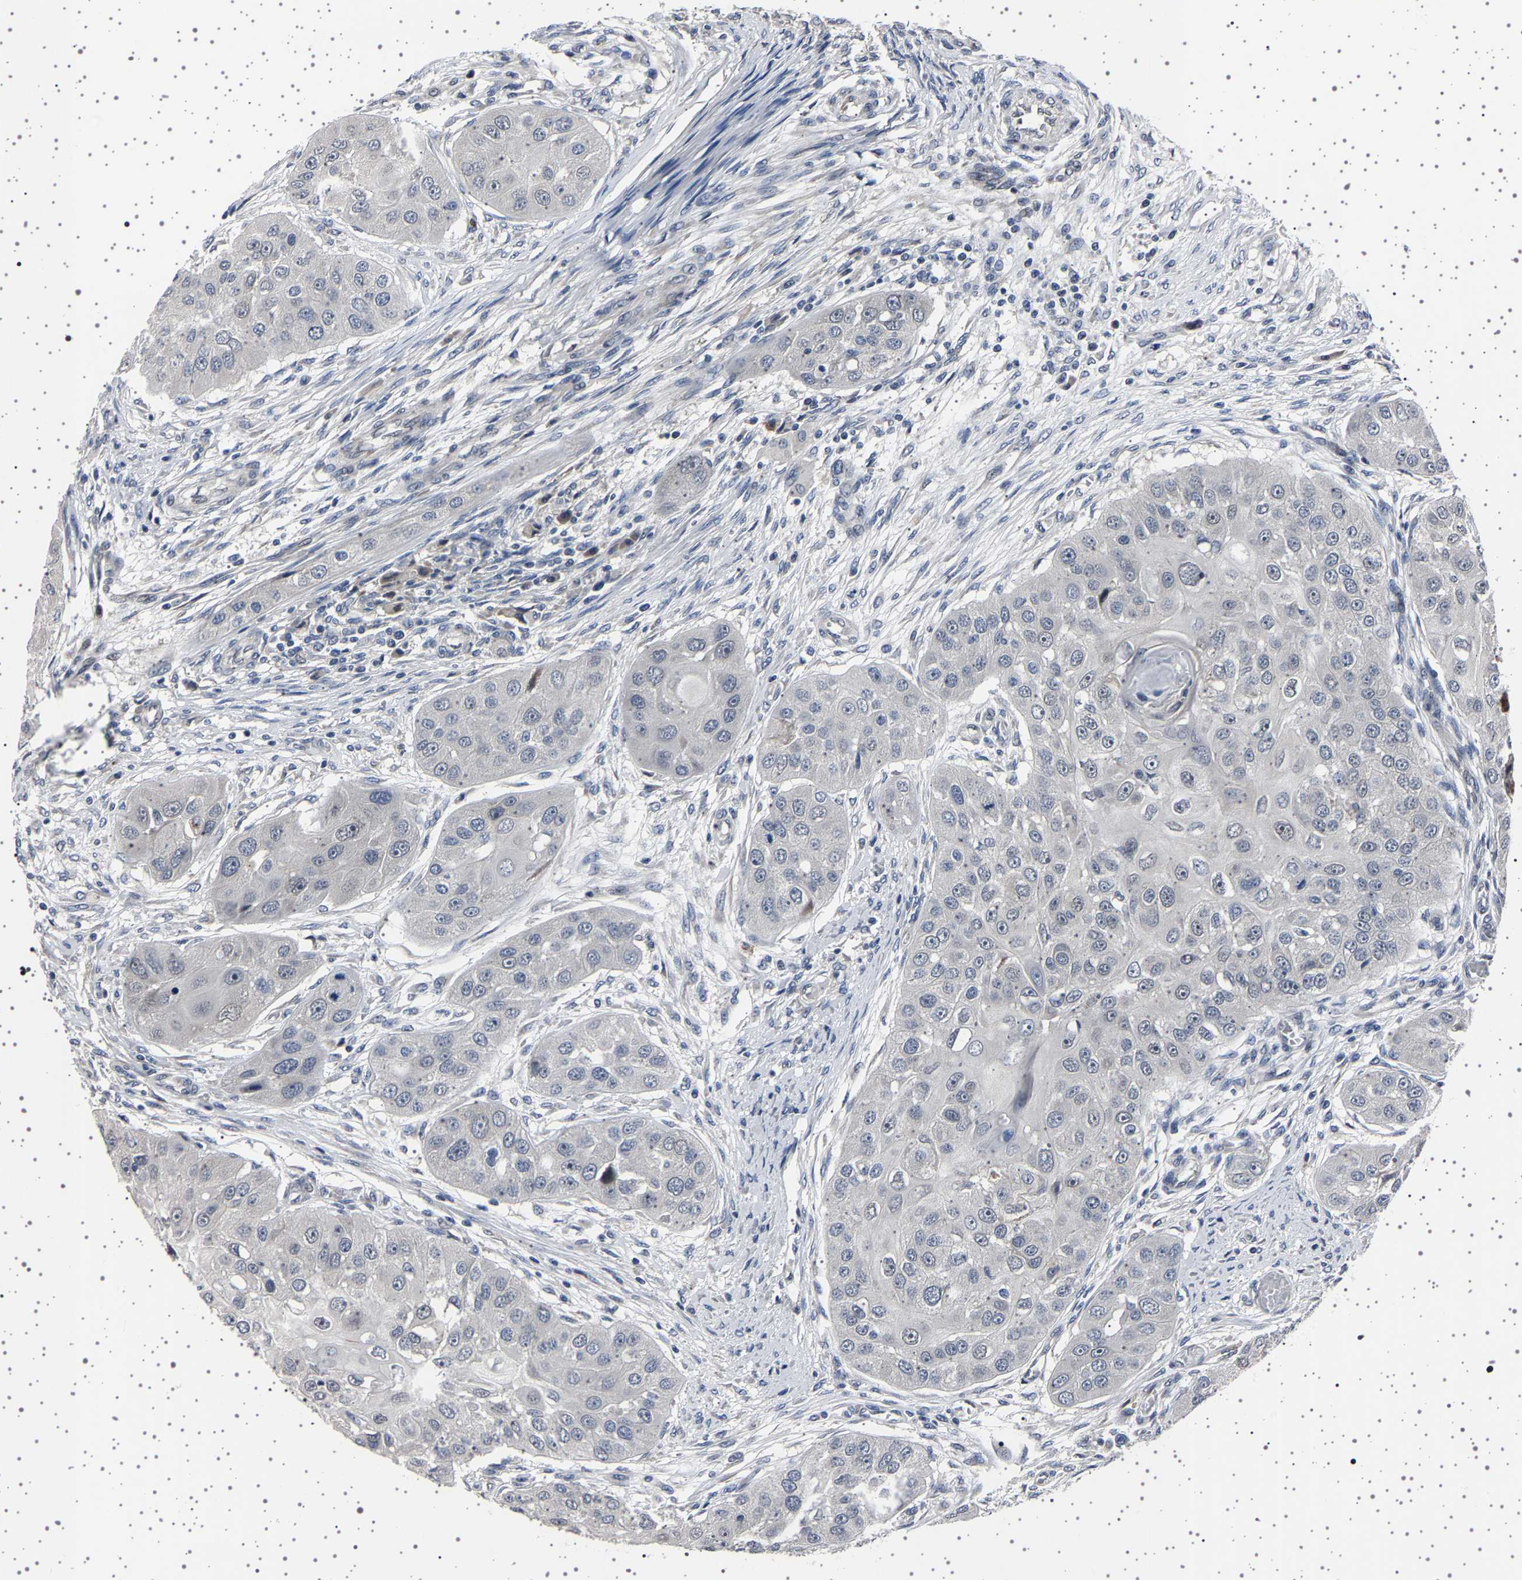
{"staining": {"intensity": "negative", "quantity": "none", "location": "none"}, "tissue": "head and neck cancer", "cell_type": "Tumor cells", "image_type": "cancer", "snomed": [{"axis": "morphology", "description": "Normal tissue, NOS"}, {"axis": "morphology", "description": "Squamous cell carcinoma, NOS"}, {"axis": "topography", "description": "Skeletal muscle"}, {"axis": "topography", "description": "Head-Neck"}], "caption": "Tumor cells are negative for protein expression in human squamous cell carcinoma (head and neck). Brightfield microscopy of immunohistochemistry stained with DAB (3,3'-diaminobenzidine) (brown) and hematoxylin (blue), captured at high magnification.", "gene": "IL10RB", "patient": {"sex": "male", "age": 51}}